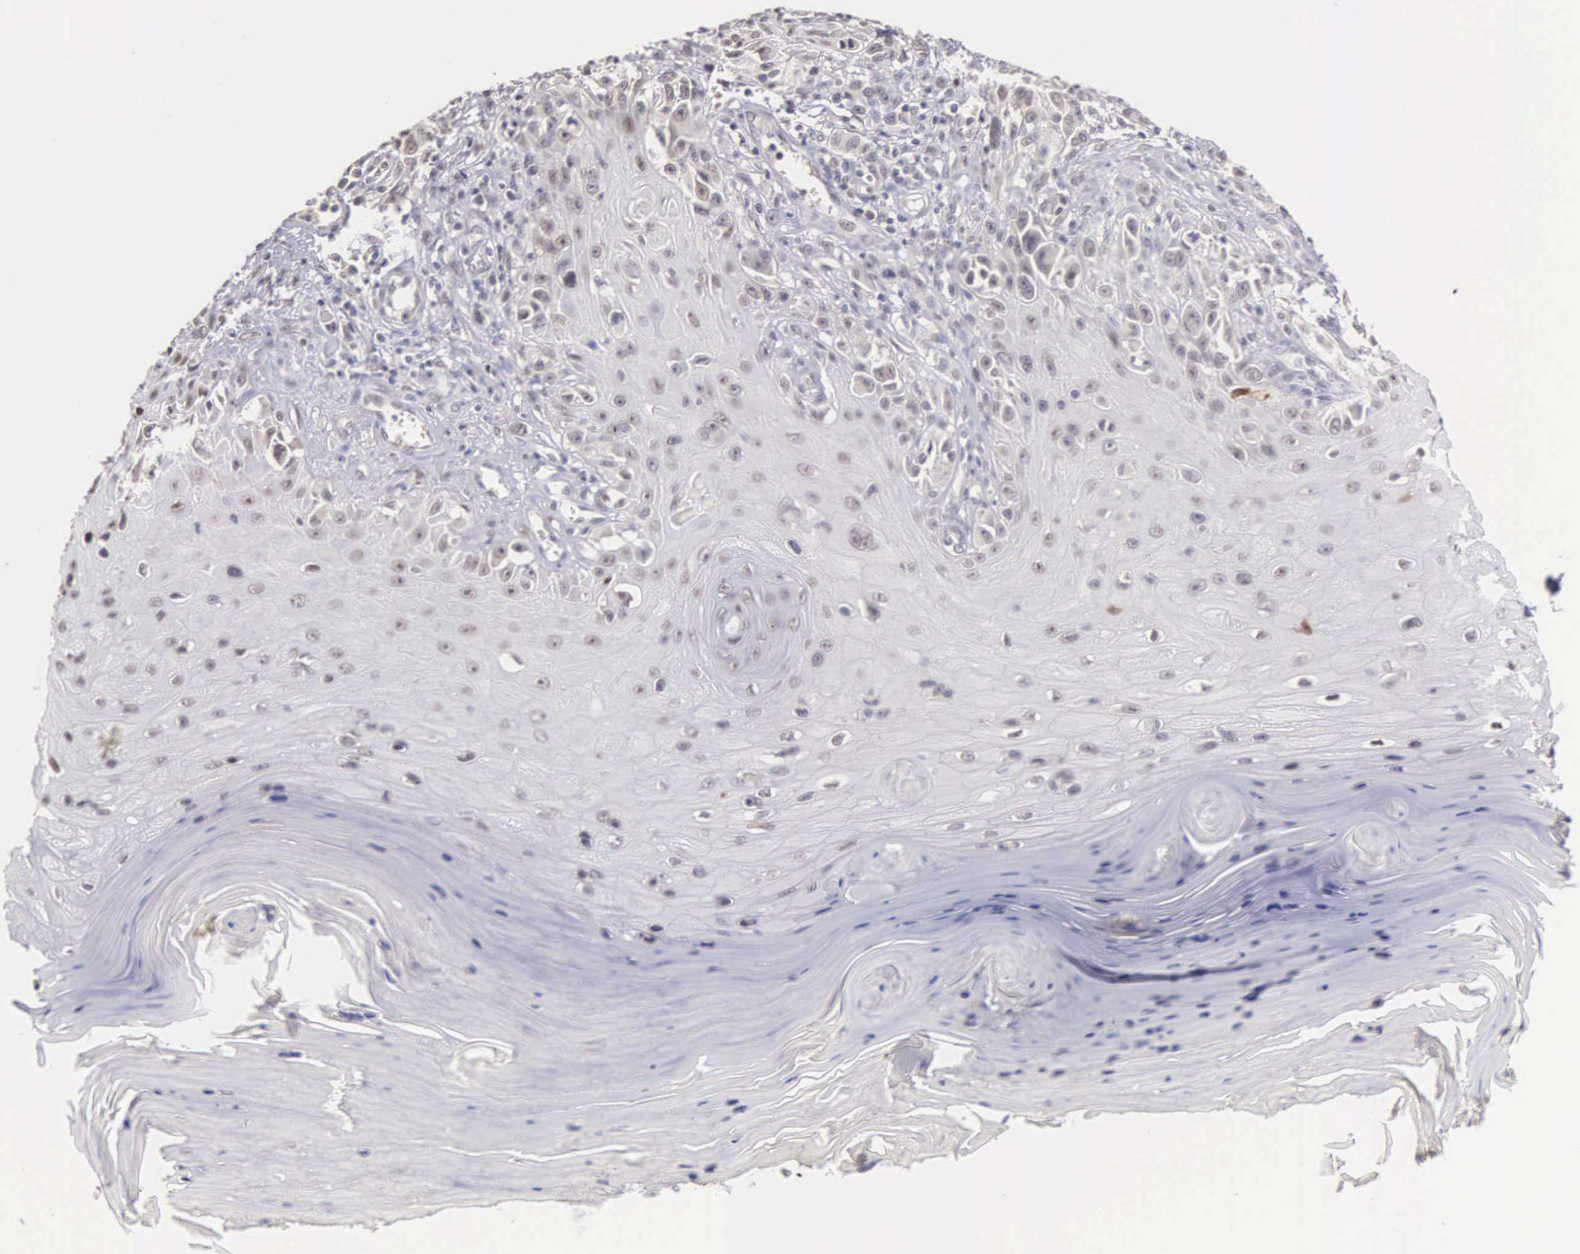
{"staining": {"intensity": "moderate", "quantity": "25%-75%", "location": "cytoplasmic/membranous,nuclear"}, "tissue": "melanoma", "cell_type": "Tumor cells", "image_type": "cancer", "snomed": [{"axis": "morphology", "description": "Malignant melanoma, NOS"}, {"axis": "topography", "description": "Skin"}], "caption": "Protein expression analysis of human melanoma reveals moderate cytoplasmic/membranous and nuclear staining in about 25%-75% of tumor cells. Ihc stains the protein in brown and the nuclei are stained blue.", "gene": "HMGXB4", "patient": {"sex": "female", "age": 82}}